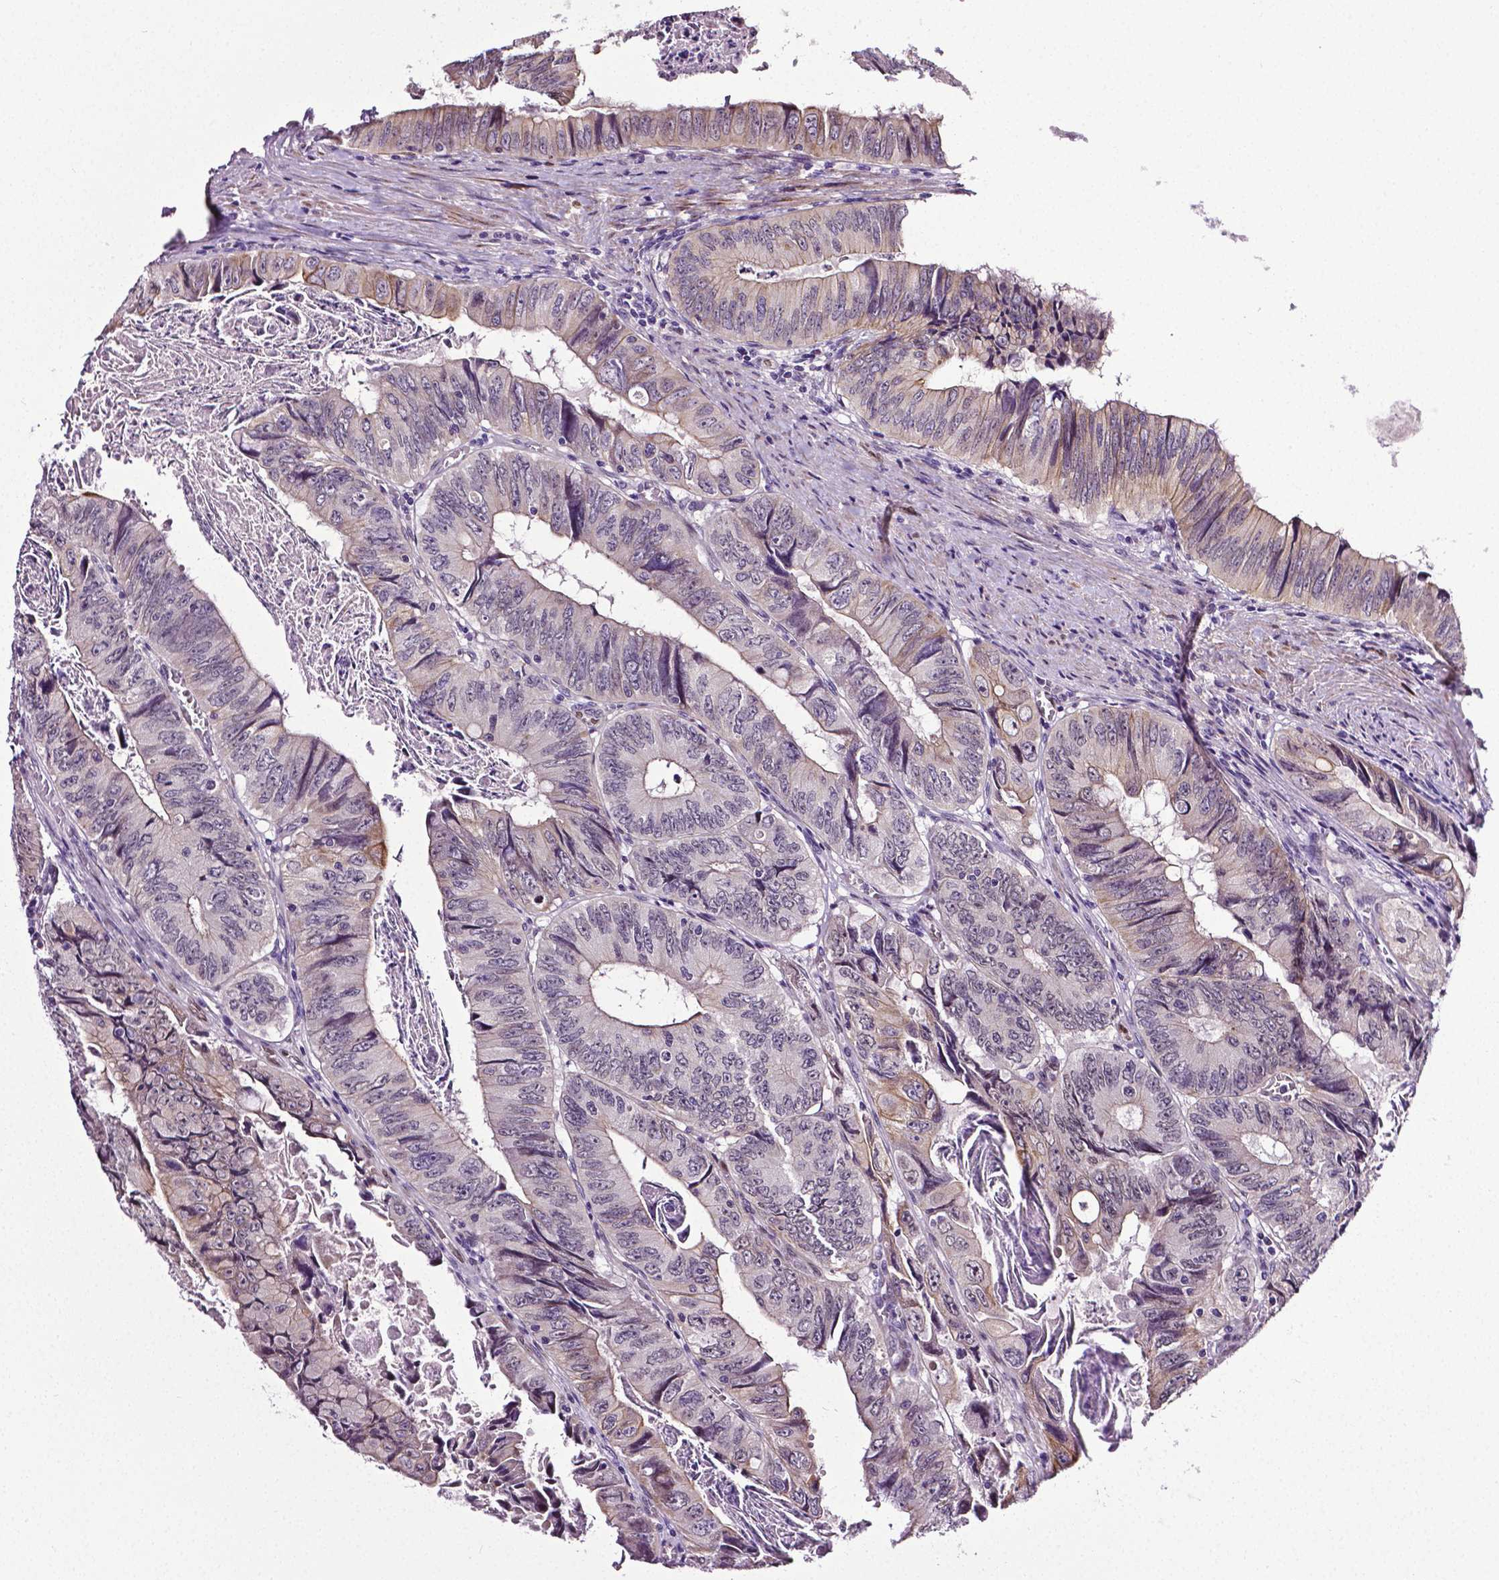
{"staining": {"intensity": "weak", "quantity": "<25%", "location": "cytoplasmic/membranous"}, "tissue": "colorectal cancer", "cell_type": "Tumor cells", "image_type": "cancer", "snomed": [{"axis": "morphology", "description": "Adenocarcinoma, NOS"}, {"axis": "topography", "description": "Colon"}], "caption": "The image exhibits no staining of tumor cells in colorectal cancer (adenocarcinoma). (DAB immunohistochemistry (IHC) with hematoxylin counter stain).", "gene": "PTGER3", "patient": {"sex": "female", "age": 84}}